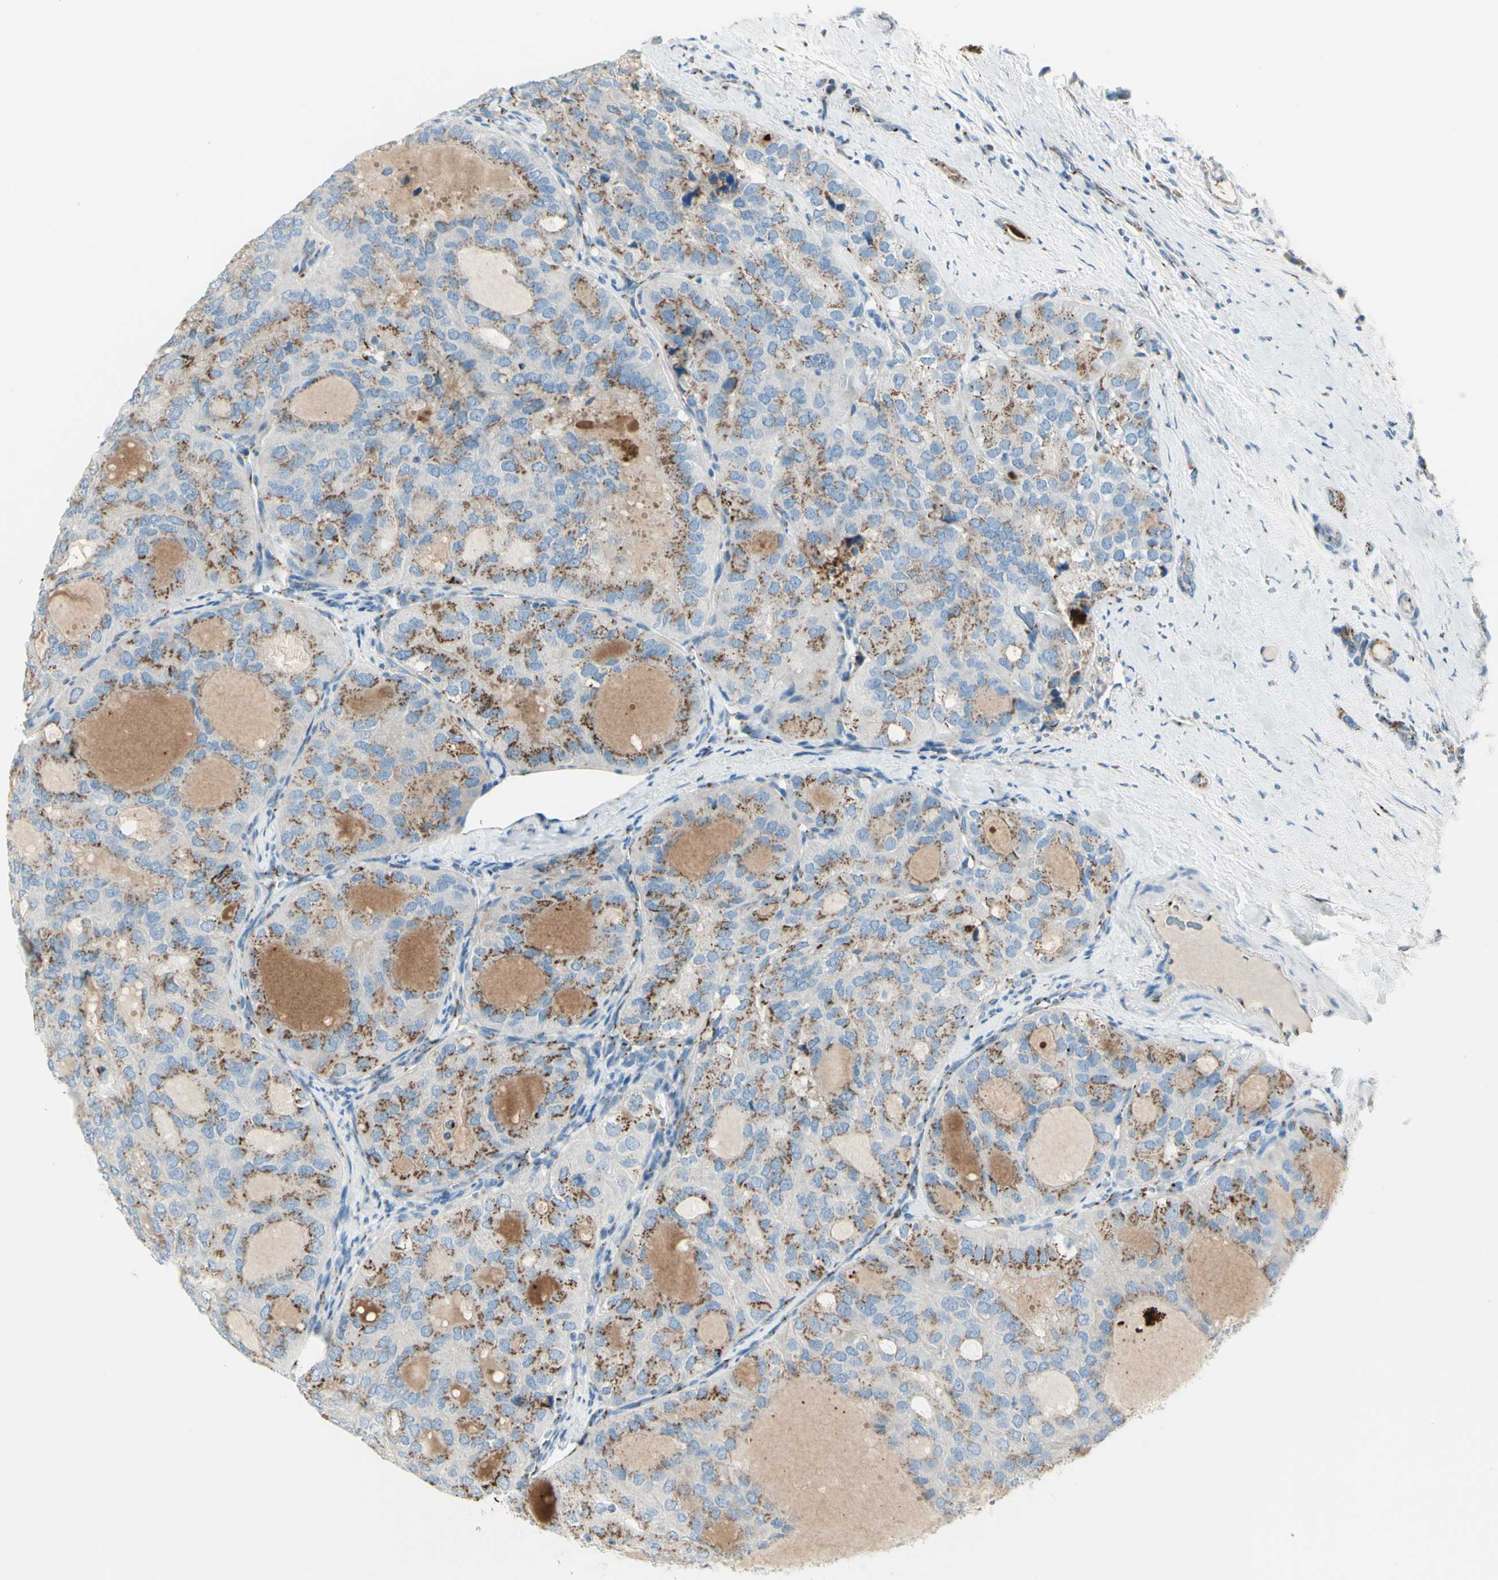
{"staining": {"intensity": "moderate", "quantity": "25%-75%", "location": "cytoplasmic/membranous"}, "tissue": "thyroid cancer", "cell_type": "Tumor cells", "image_type": "cancer", "snomed": [{"axis": "morphology", "description": "Follicular adenoma carcinoma, NOS"}, {"axis": "topography", "description": "Thyroid gland"}], "caption": "An image of human thyroid follicular adenoma carcinoma stained for a protein exhibits moderate cytoplasmic/membranous brown staining in tumor cells.", "gene": "B4GALT1", "patient": {"sex": "male", "age": 75}}